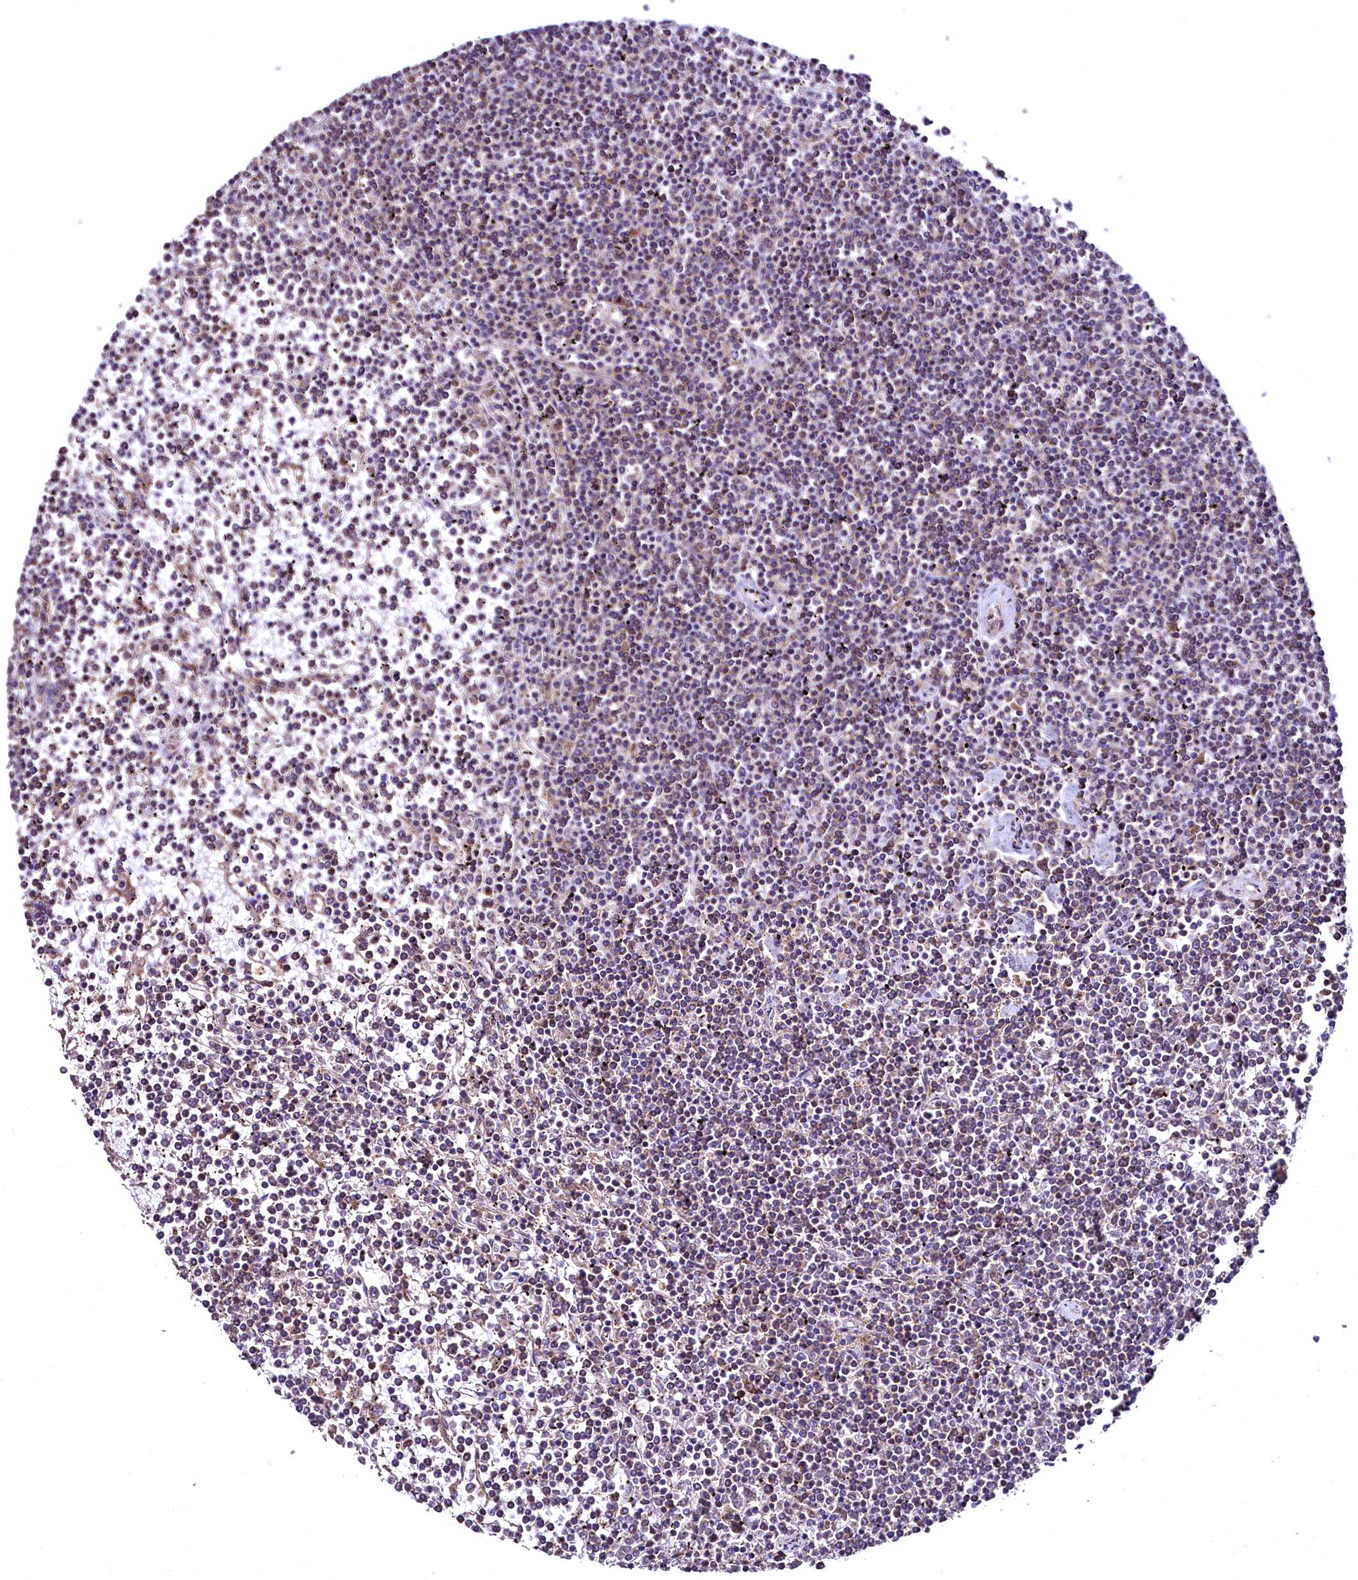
{"staining": {"intensity": "weak", "quantity": "25%-75%", "location": "cytoplasmic/membranous"}, "tissue": "lymphoma", "cell_type": "Tumor cells", "image_type": "cancer", "snomed": [{"axis": "morphology", "description": "Malignant lymphoma, non-Hodgkin's type, Low grade"}, {"axis": "topography", "description": "Spleen"}], "caption": "Immunohistochemistry histopathology image of neoplastic tissue: human malignant lymphoma, non-Hodgkin's type (low-grade) stained using IHC shows low levels of weak protein expression localized specifically in the cytoplasmic/membranous of tumor cells, appearing as a cytoplasmic/membranous brown color.", "gene": "TBCEL", "patient": {"sex": "female", "age": 19}}